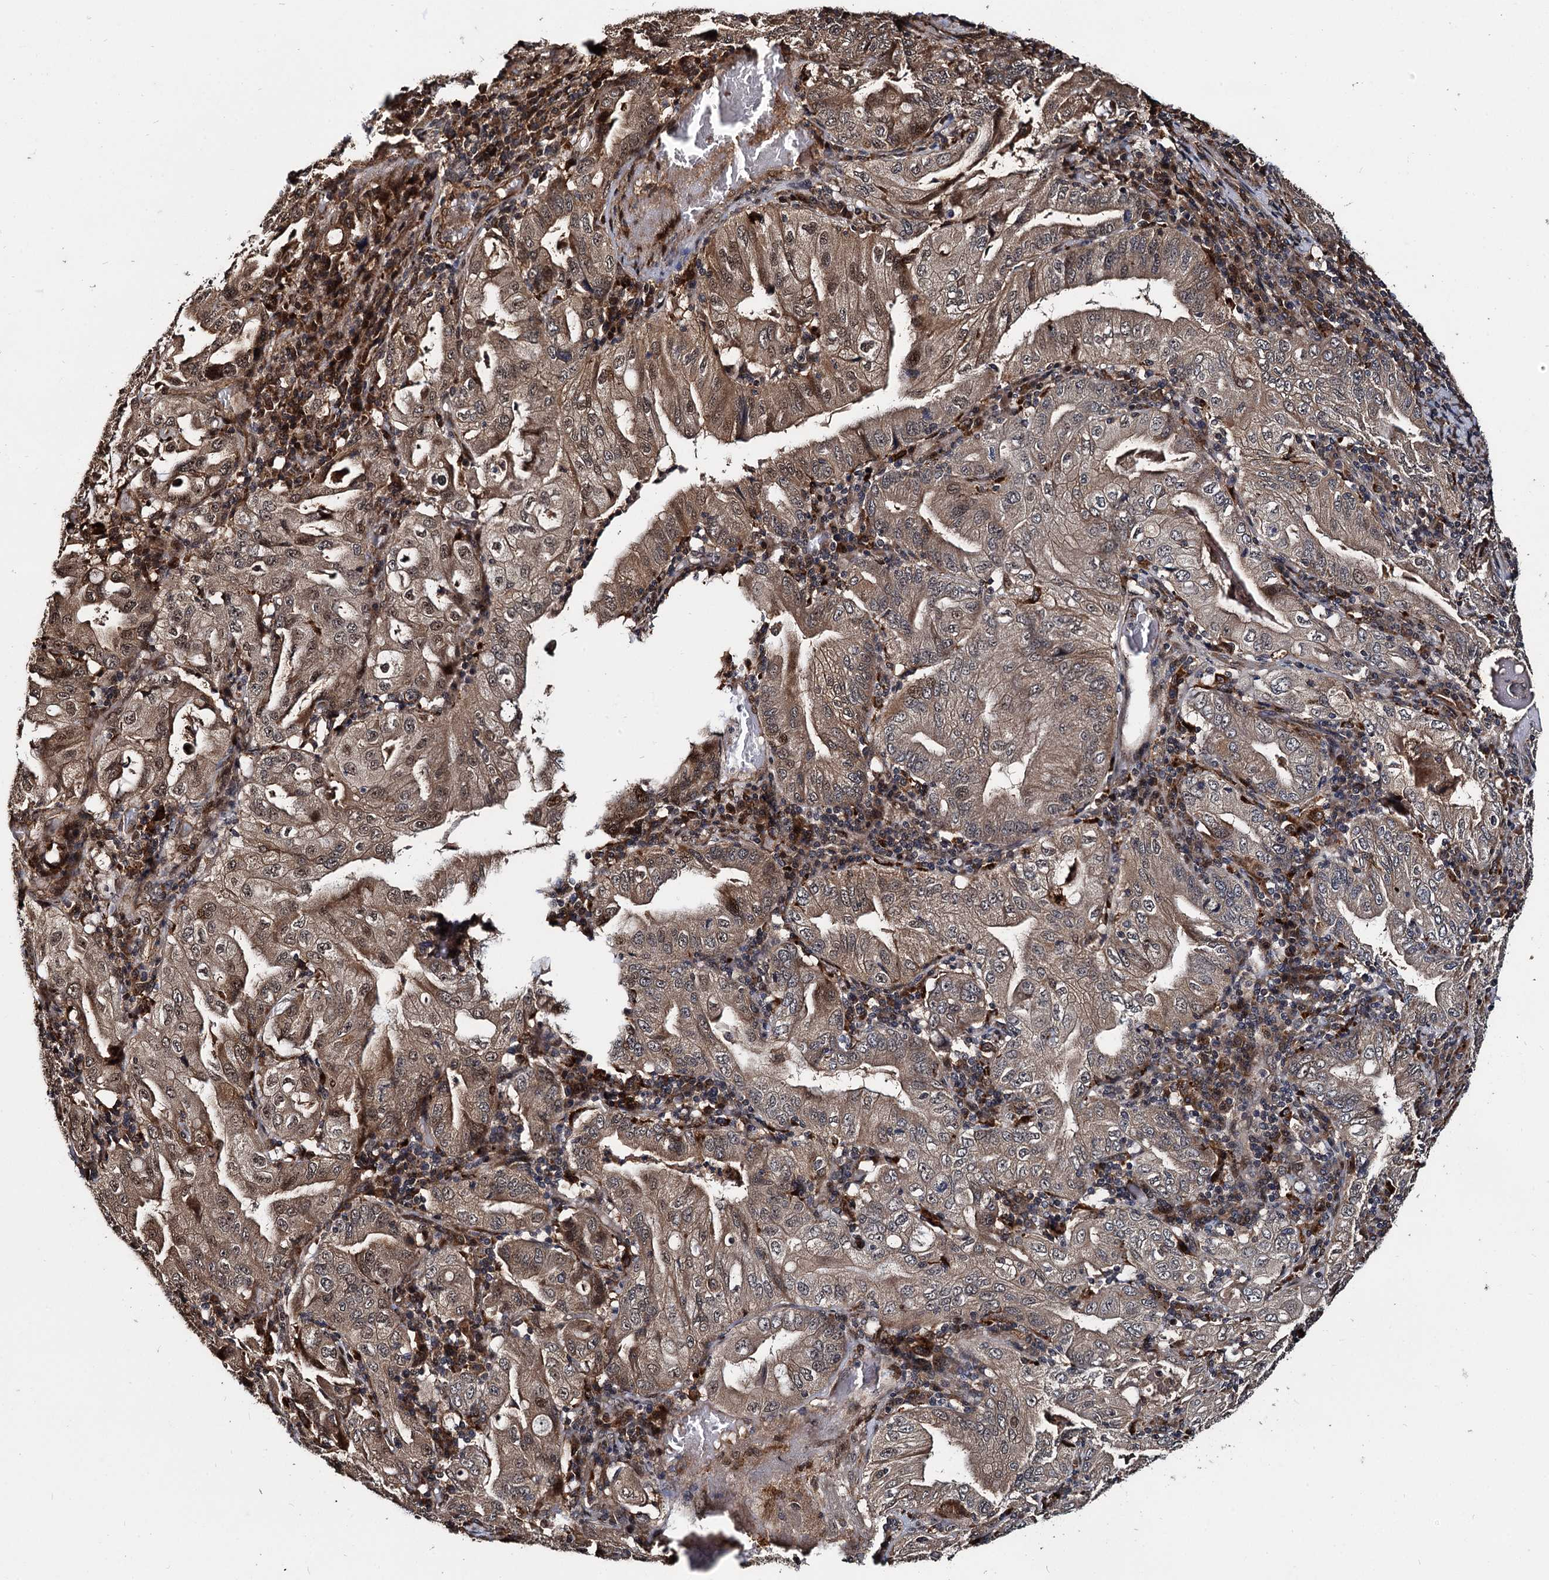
{"staining": {"intensity": "moderate", "quantity": ">75%", "location": "cytoplasmic/membranous,nuclear"}, "tissue": "stomach cancer", "cell_type": "Tumor cells", "image_type": "cancer", "snomed": [{"axis": "morphology", "description": "Normal tissue, NOS"}, {"axis": "morphology", "description": "Adenocarcinoma, NOS"}, {"axis": "topography", "description": "Esophagus"}, {"axis": "topography", "description": "Stomach, upper"}, {"axis": "topography", "description": "Peripheral nerve tissue"}], "caption": "Moderate cytoplasmic/membranous and nuclear protein expression is identified in approximately >75% of tumor cells in stomach cancer (adenocarcinoma). (brown staining indicates protein expression, while blue staining denotes nuclei).", "gene": "CEP192", "patient": {"sex": "male", "age": 62}}